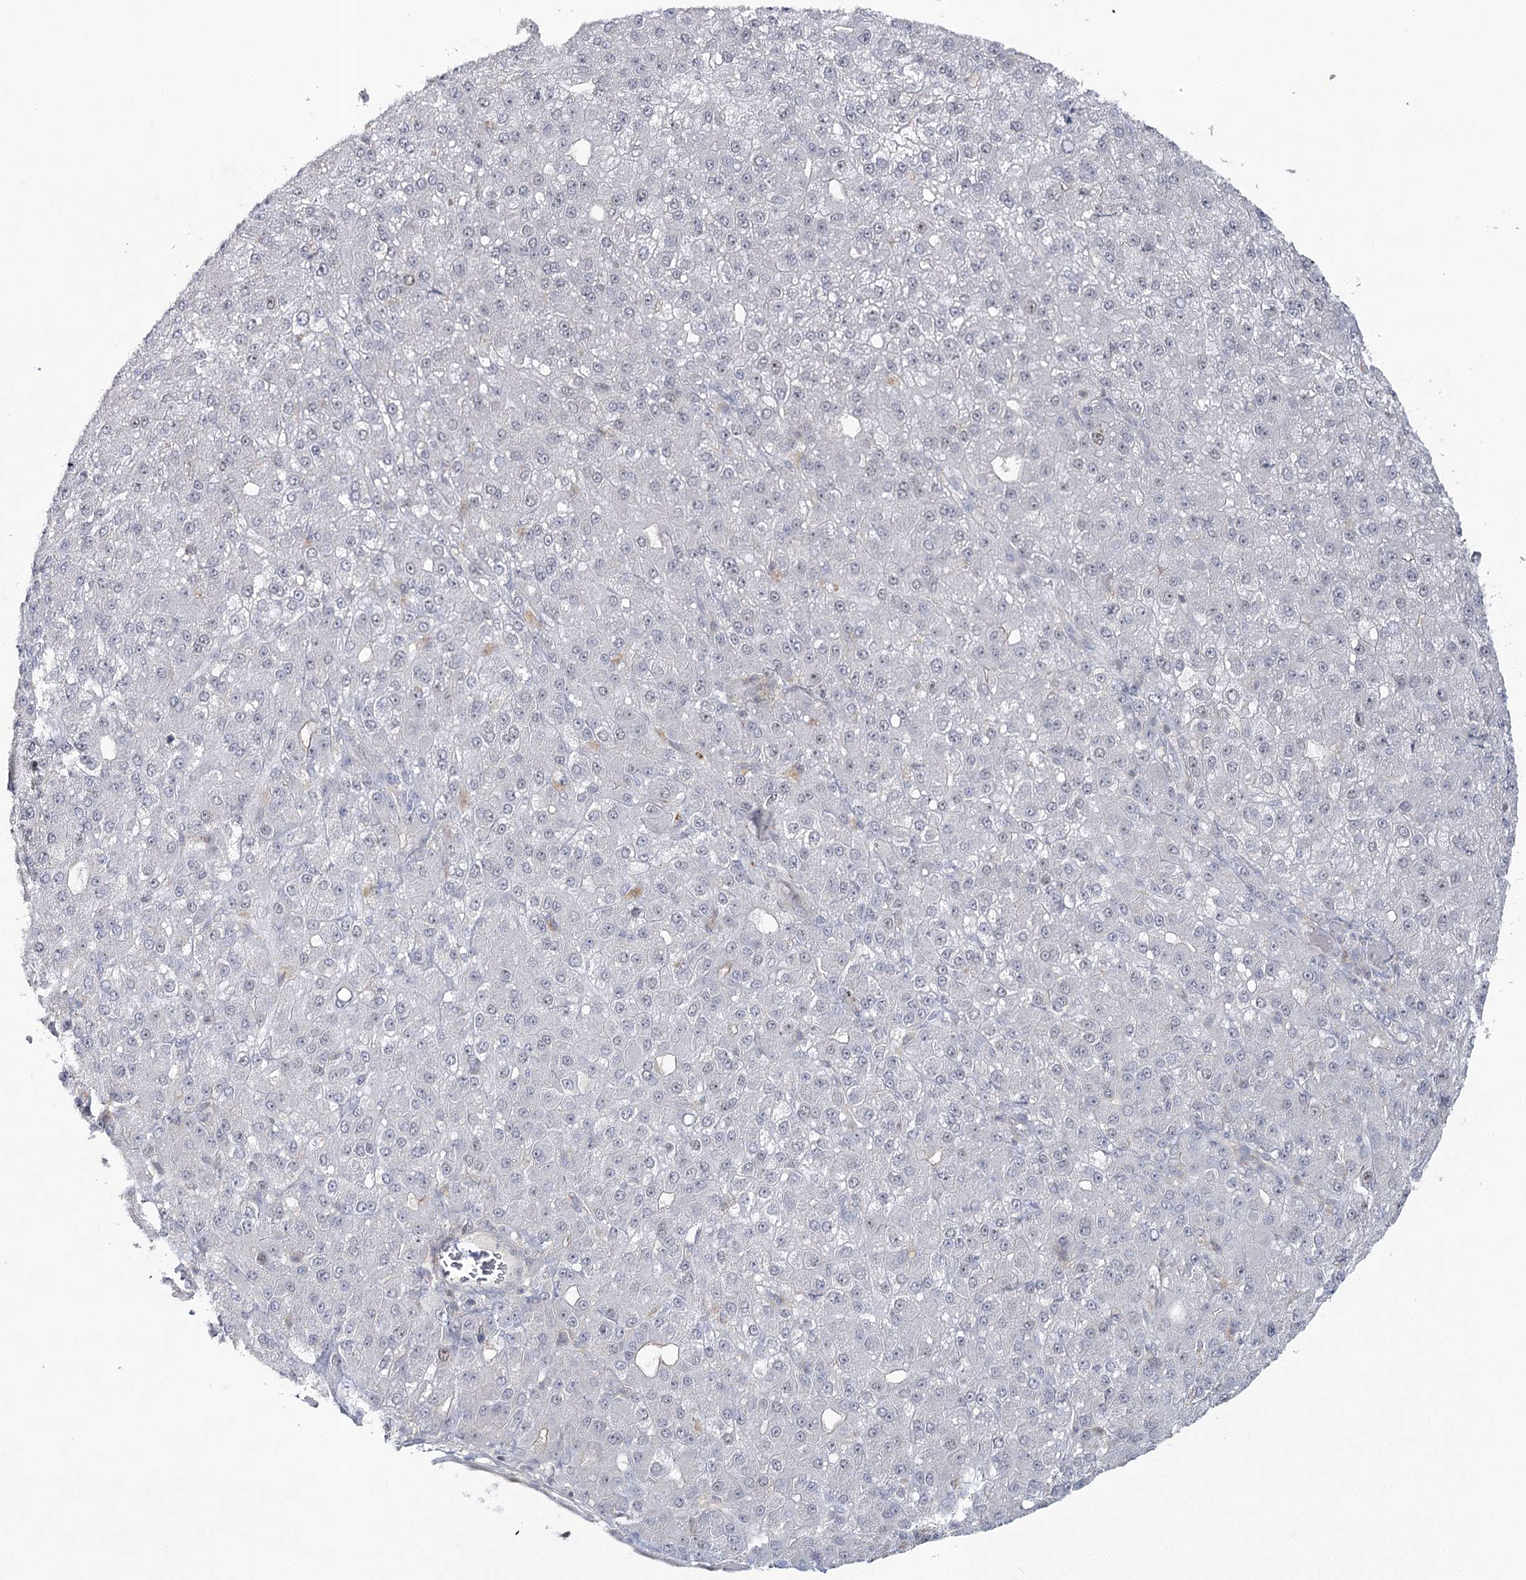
{"staining": {"intensity": "negative", "quantity": "none", "location": "none"}, "tissue": "liver cancer", "cell_type": "Tumor cells", "image_type": "cancer", "snomed": [{"axis": "morphology", "description": "Carcinoma, Hepatocellular, NOS"}, {"axis": "topography", "description": "Liver"}], "caption": "A histopathology image of liver cancer stained for a protein reveals no brown staining in tumor cells. Brightfield microscopy of immunohistochemistry (IHC) stained with DAB (brown) and hematoxylin (blue), captured at high magnification.", "gene": "ZC3H8", "patient": {"sex": "male", "age": 67}}